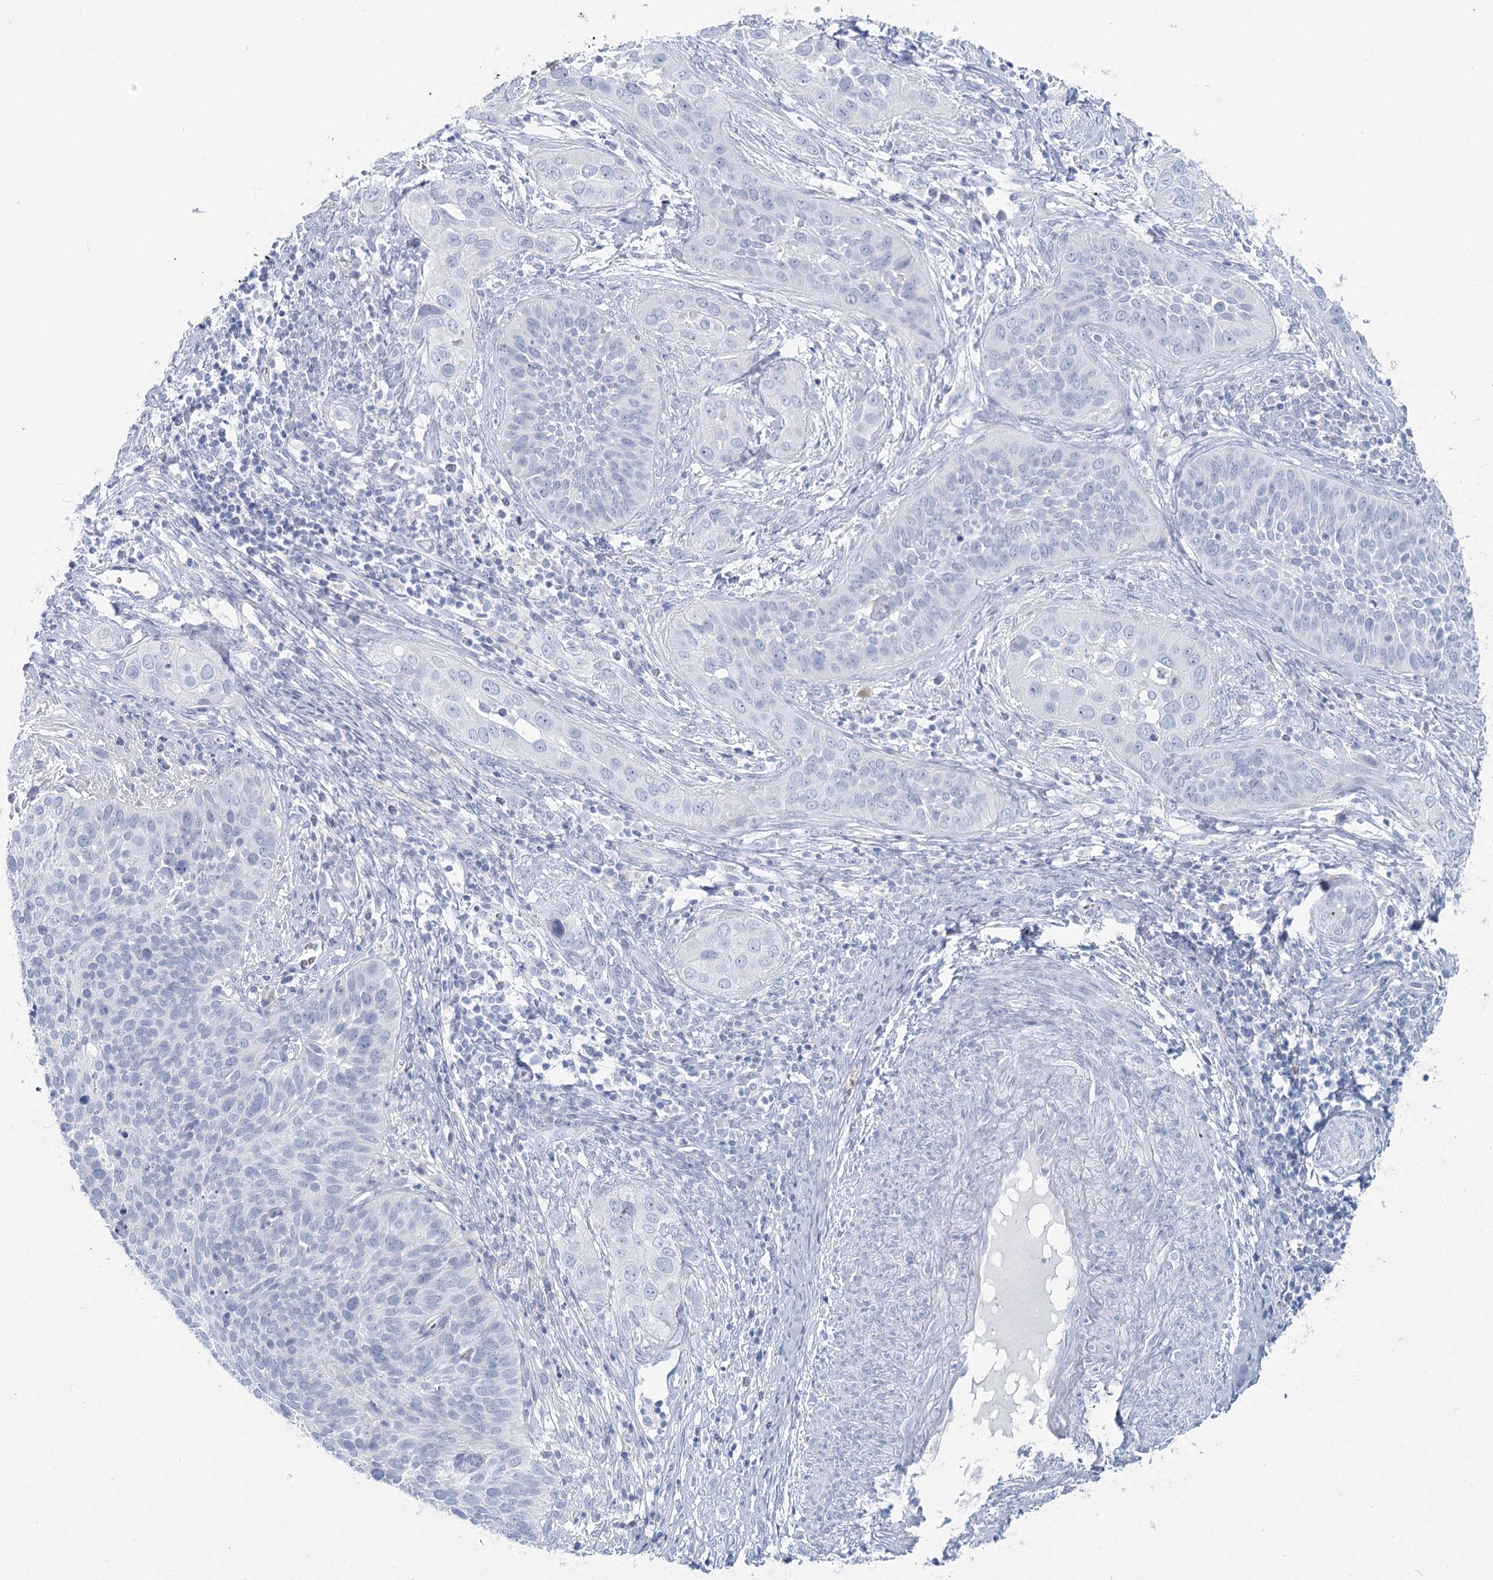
{"staining": {"intensity": "negative", "quantity": "none", "location": "none"}, "tissue": "cervical cancer", "cell_type": "Tumor cells", "image_type": "cancer", "snomed": [{"axis": "morphology", "description": "Squamous cell carcinoma, NOS"}, {"axis": "topography", "description": "Cervix"}], "caption": "Photomicrograph shows no significant protein positivity in tumor cells of squamous cell carcinoma (cervical).", "gene": "IFIT5", "patient": {"sex": "female", "age": 34}}